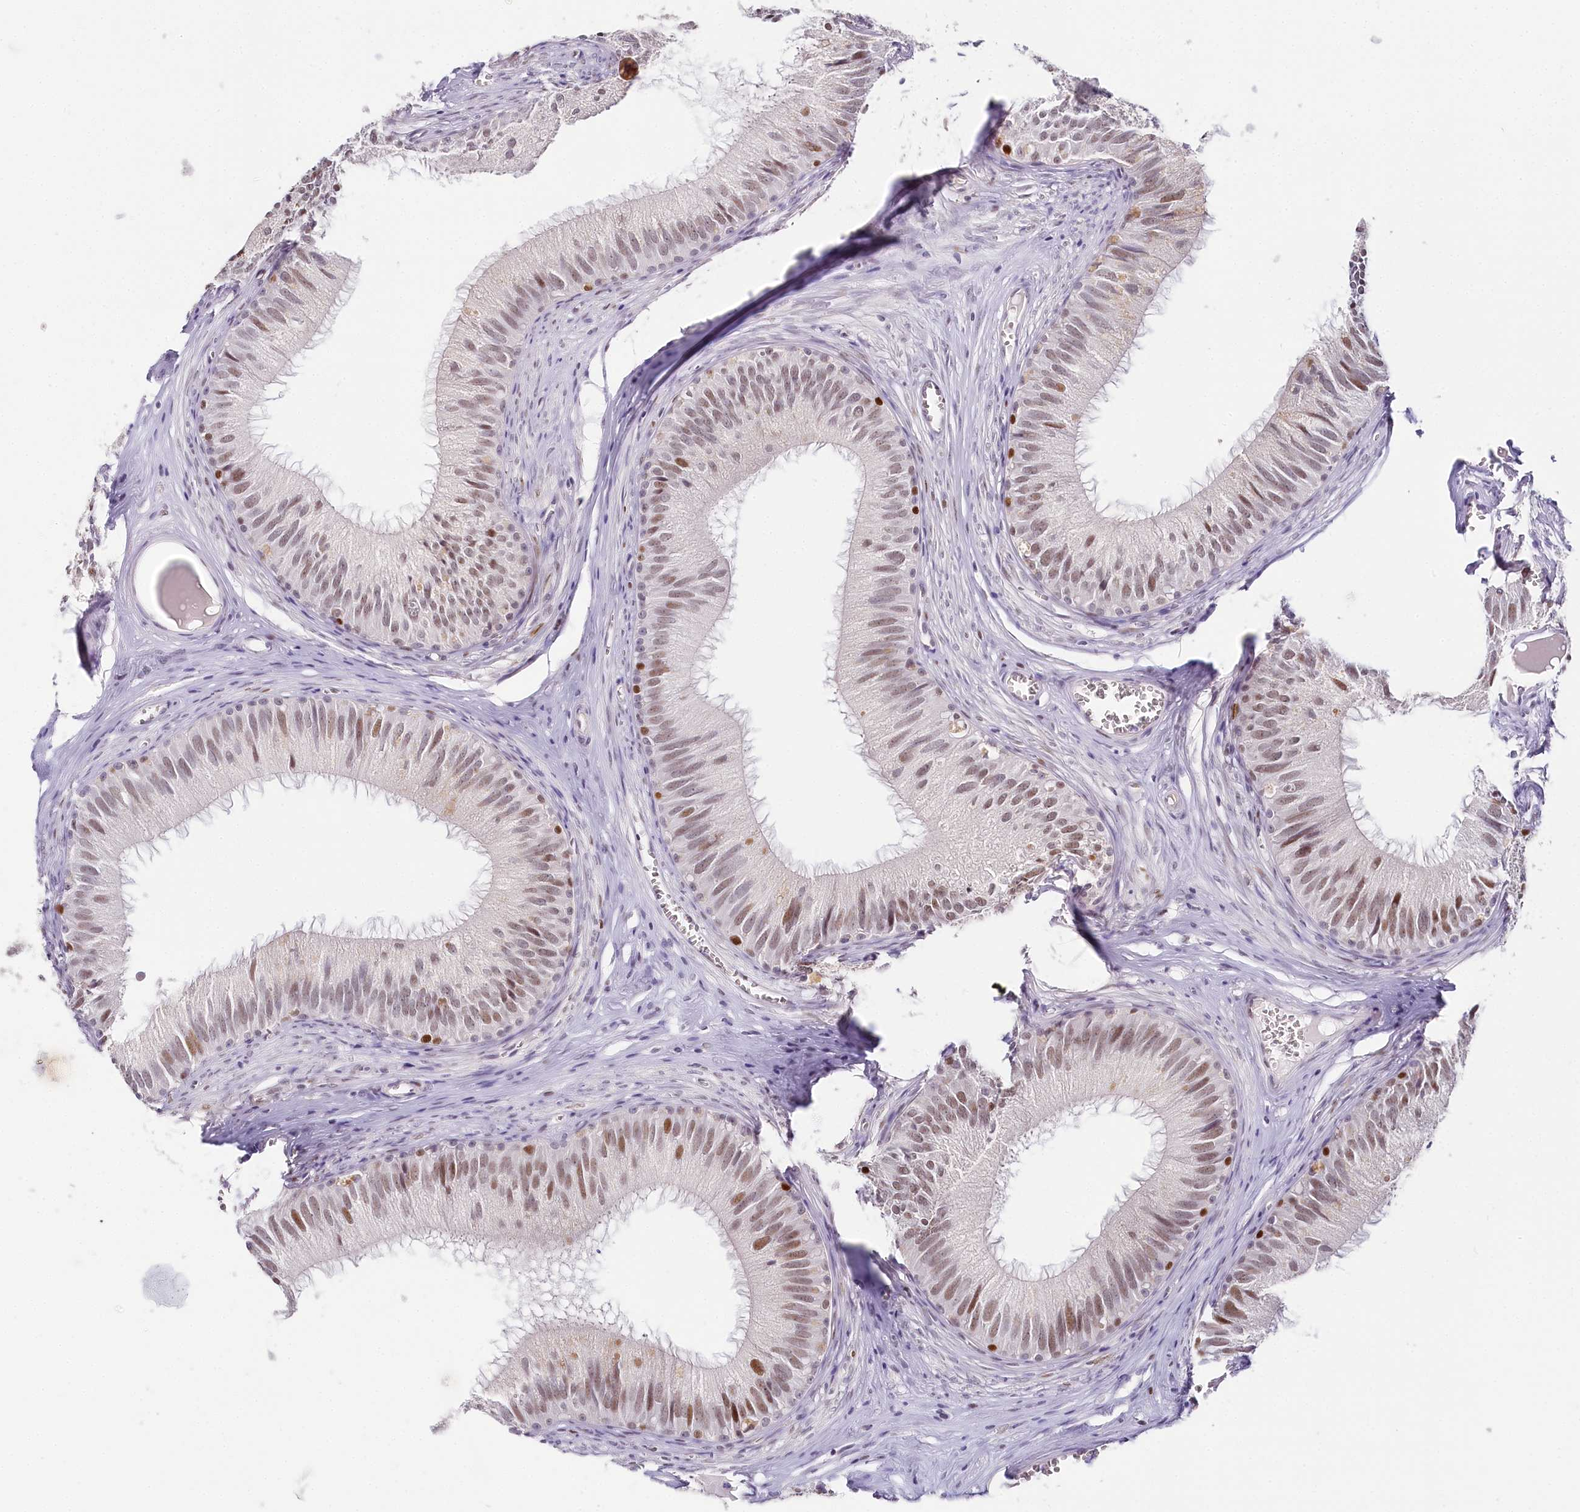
{"staining": {"intensity": "moderate", "quantity": ">75%", "location": "nuclear"}, "tissue": "epididymis", "cell_type": "Glandular cells", "image_type": "normal", "snomed": [{"axis": "morphology", "description": "Normal tissue, NOS"}, {"axis": "topography", "description": "Epididymis"}], "caption": "Immunohistochemistry (IHC) of benign epididymis shows medium levels of moderate nuclear positivity in about >75% of glandular cells. (DAB (3,3'-diaminobenzidine) IHC with brightfield microscopy, high magnification).", "gene": "TP53", "patient": {"sex": "male", "age": 36}}